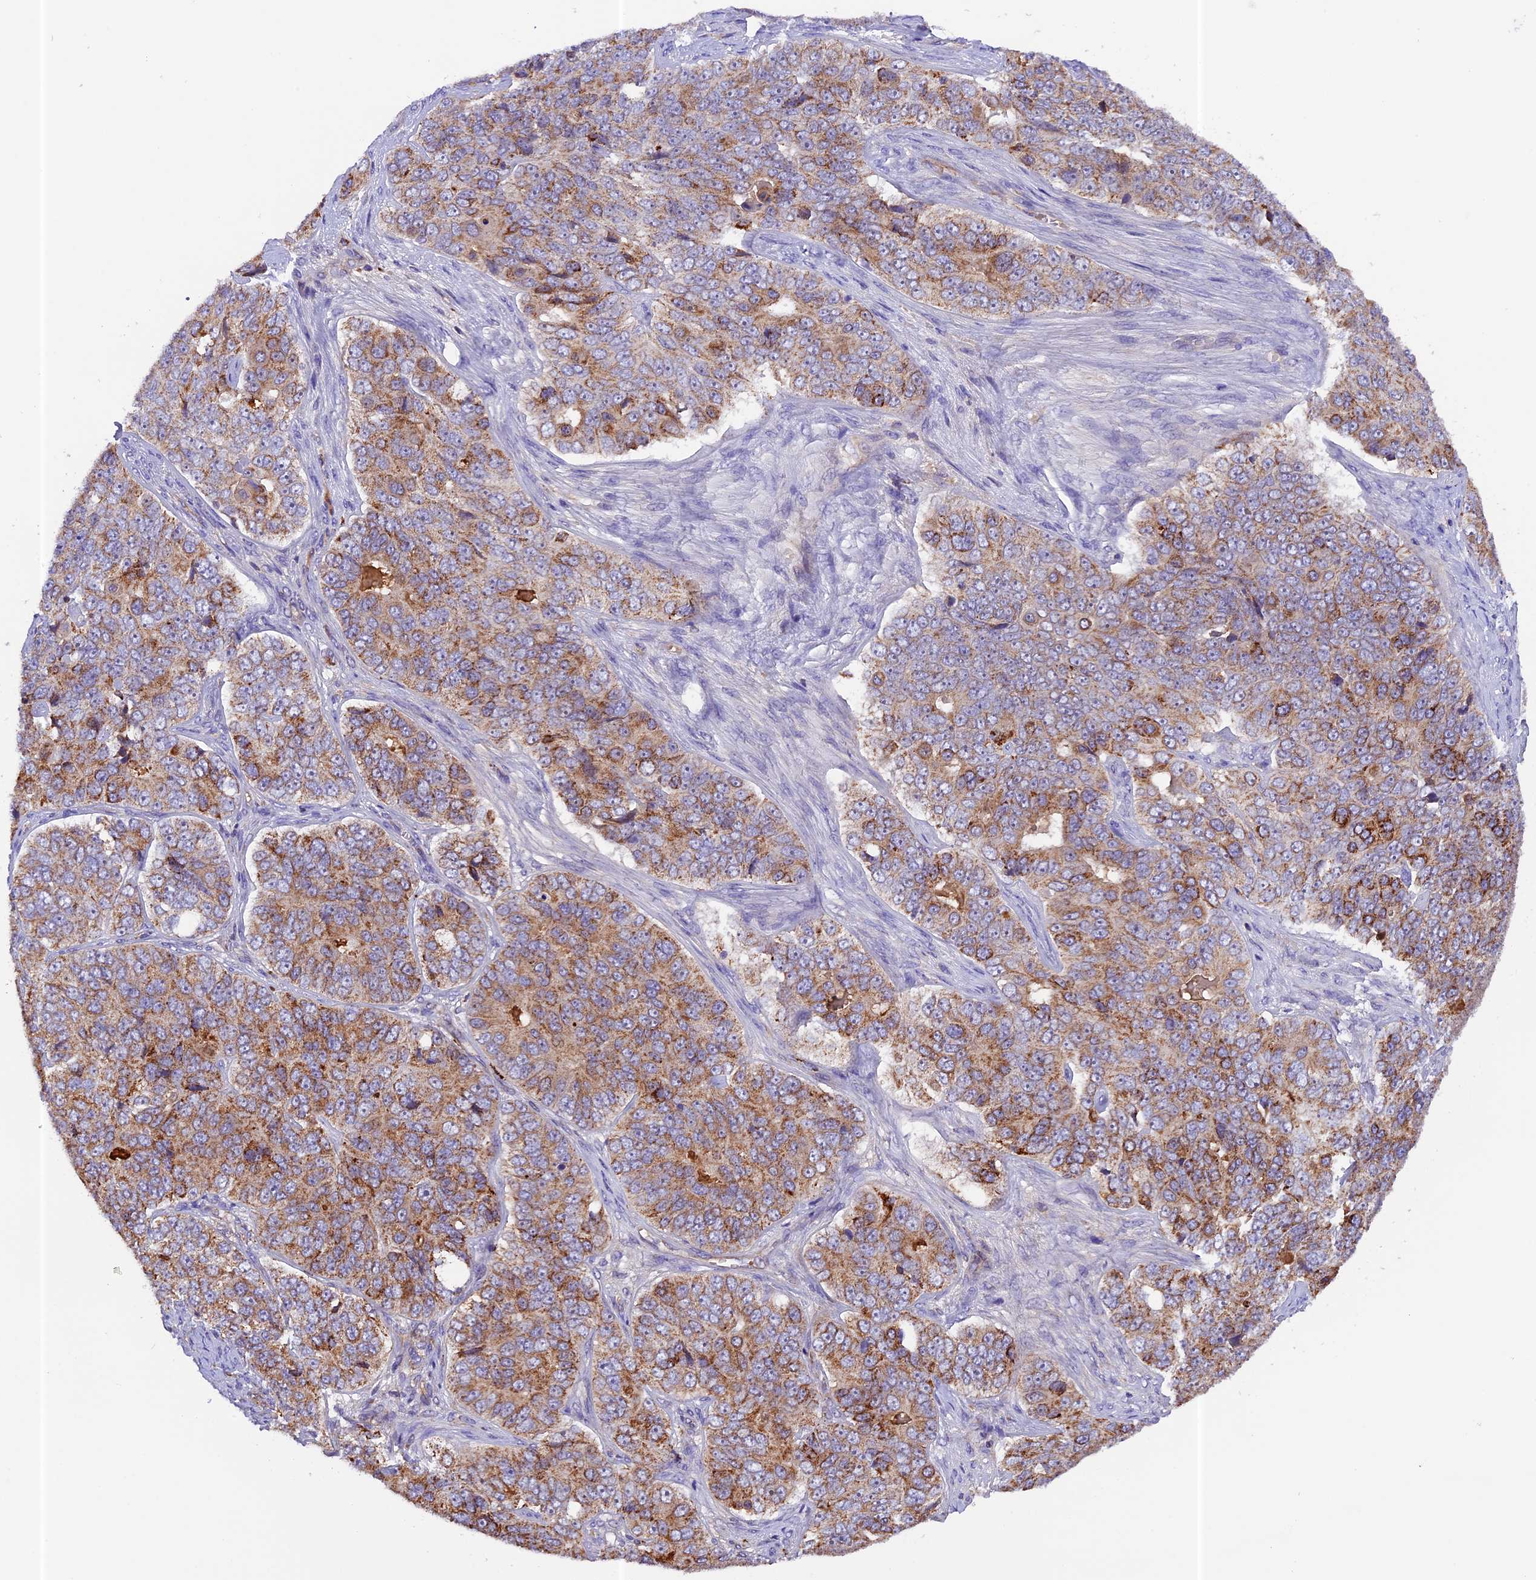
{"staining": {"intensity": "moderate", "quantity": ">75%", "location": "cytoplasmic/membranous"}, "tissue": "ovarian cancer", "cell_type": "Tumor cells", "image_type": "cancer", "snomed": [{"axis": "morphology", "description": "Carcinoma, endometroid"}, {"axis": "topography", "description": "Ovary"}], "caption": "A brown stain shows moderate cytoplasmic/membranous positivity of a protein in human endometroid carcinoma (ovarian) tumor cells. The protein is stained brown, and the nuclei are stained in blue (DAB (3,3'-diaminobenzidine) IHC with brightfield microscopy, high magnification).", "gene": "METTL22", "patient": {"sex": "female", "age": 51}}